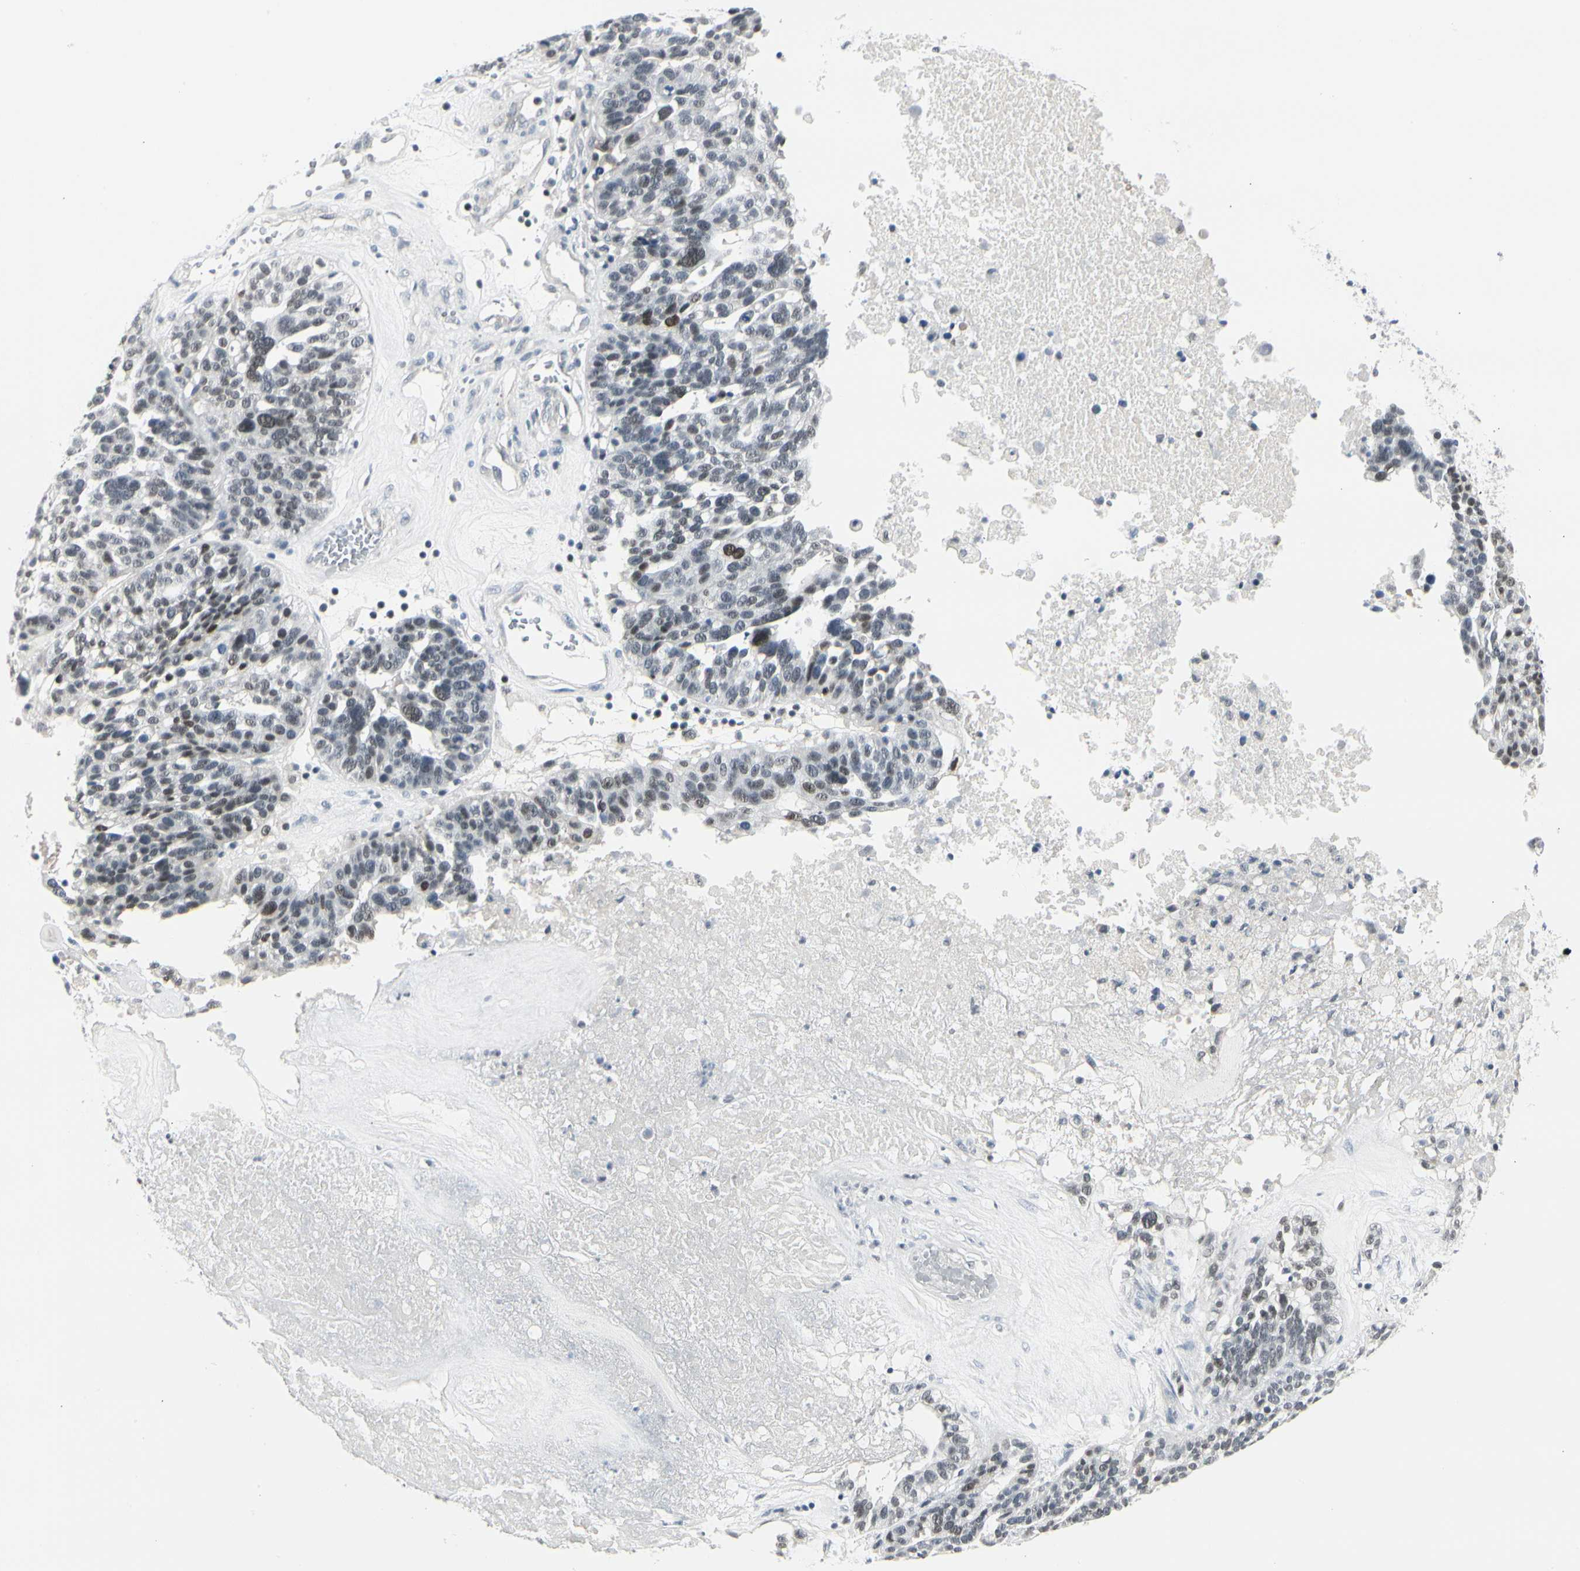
{"staining": {"intensity": "moderate", "quantity": "<25%", "location": "nuclear"}, "tissue": "ovarian cancer", "cell_type": "Tumor cells", "image_type": "cancer", "snomed": [{"axis": "morphology", "description": "Cystadenocarcinoma, serous, NOS"}, {"axis": "topography", "description": "Ovary"}], "caption": "Protein expression analysis of serous cystadenocarcinoma (ovarian) exhibits moderate nuclear expression in about <25% of tumor cells. Using DAB (brown) and hematoxylin (blue) stains, captured at high magnification using brightfield microscopy.", "gene": "ZBTB7B", "patient": {"sex": "female", "age": 59}}